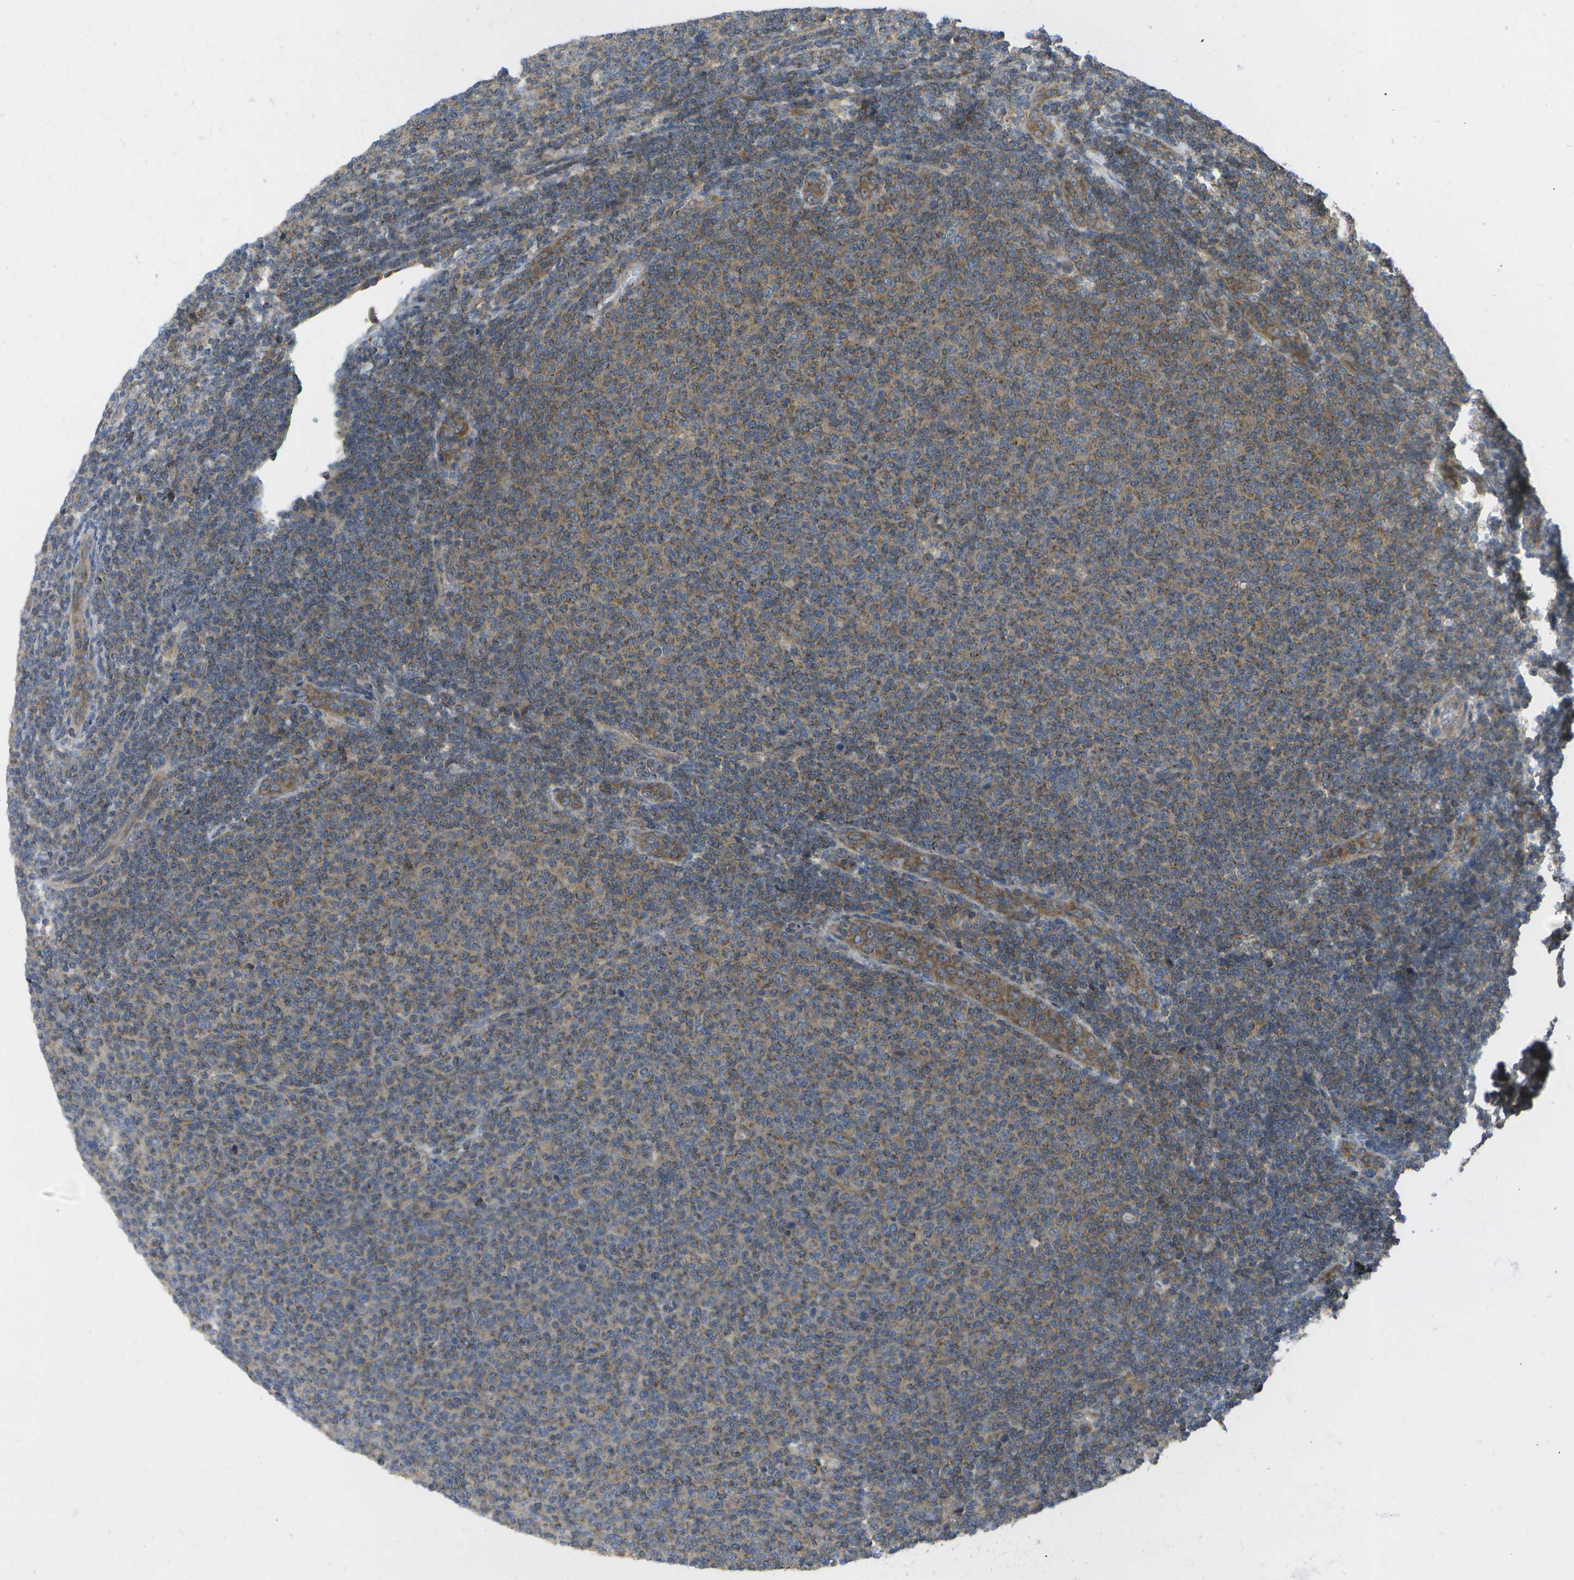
{"staining": {"intensity": "moderate", "quantity": ">75%", "location": "cytoplasmic/membranous"}, "tissue": "lymphoma", "cell_type": "Tumor cells", "image_type": "cancer", "snomed": [{"axis": "morphology", "description": "Malignant lymphoma, non-Hodgkin's type, Low grade"}, {"axis": "topography", "description": "Lymph node"}], "caption": "Malignant lymphoma, non-Hodgkin's type (low-grade) stained for a protein (brown) exhibits moderate cytoplasmic/membranous positive expression in approximately >75% of tumor cells.", "gene": "DPM3", "patient": {"sex": "male", "age": 66}}